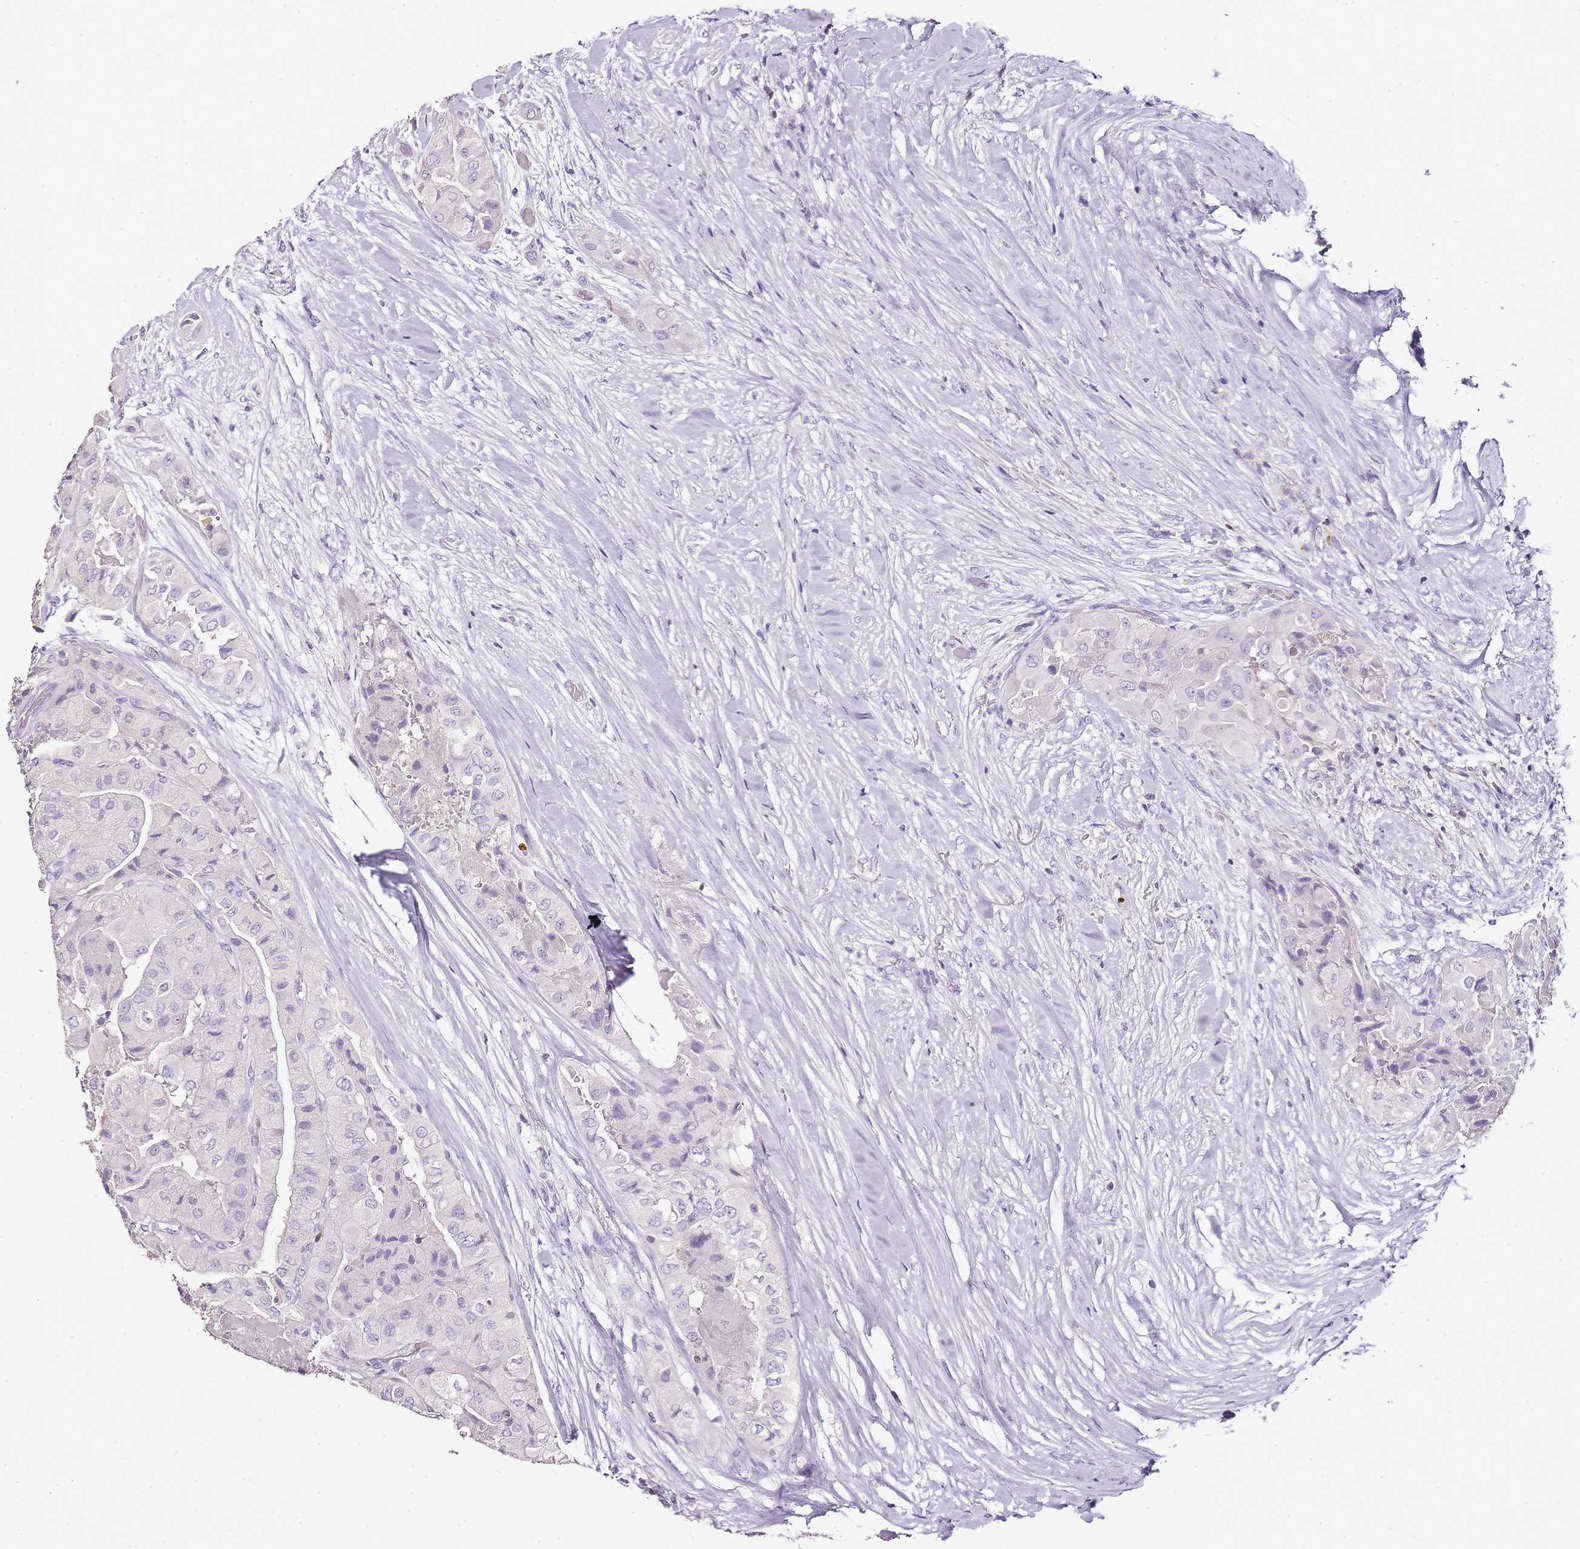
{"staining": {"intensity": "negative", "quantity": "none", "location": "none"}, "tissue": "thyroid cancer", "cell_type": "Tumor cells", "image_type": "cancer", "snomed": [{"axis": "morphology", "description": "Normal tissue, NOS"}, {"axis": "morphology", "description": "Papillary adenocarcinoma, NOS"}, {"axis": "topography", "description": "Thyroid gland"}], "caption": "Image shows no protein staining in tumor cells of thyroid cancer tissue. (DAB (3,3'-diaminobenzidine) immunohistochemistry (IHC), high magnification).", "gene": "ZBP1", "patient": {"sex": "female", "age": 59}}